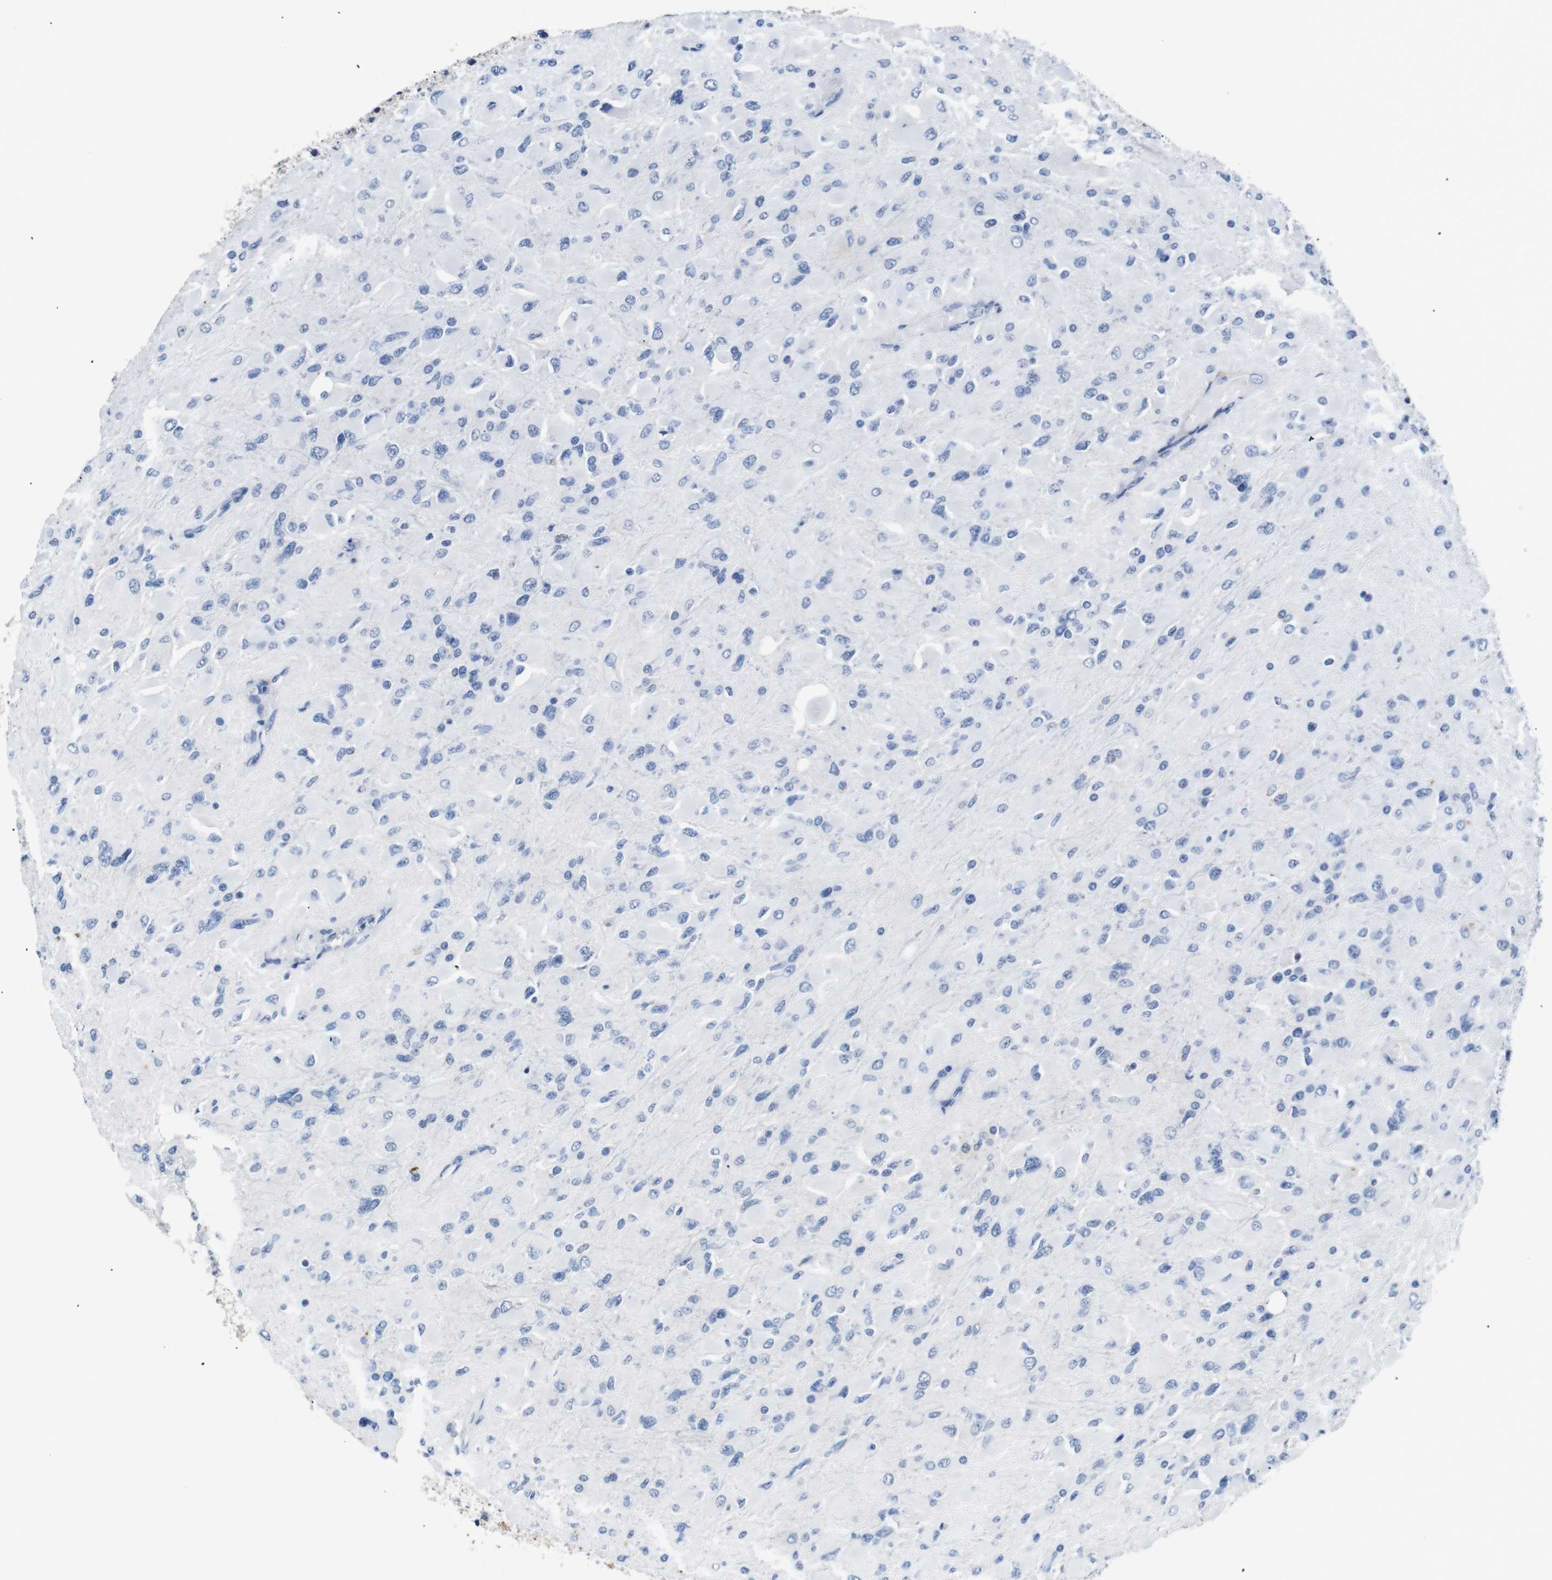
{"staining": {"intensity": "negative", "quantity": "none", "location": "none"}, "tissue": "glioma", "cell_type": "Tumor cells", "image_type": "cancer", "snomed": [{"axis": "morphology", "description": "Glioma, malignant, High grade"}, {"axis": "topography", "description": "Cerebral cortex"}], "caption": "The immunohistochemistry (IHC) photomicrograph has no significant positivity in tumor cells of glioma tissue.", "gene": "INCENP", "patient": {"sex": "female", "age": 36}}